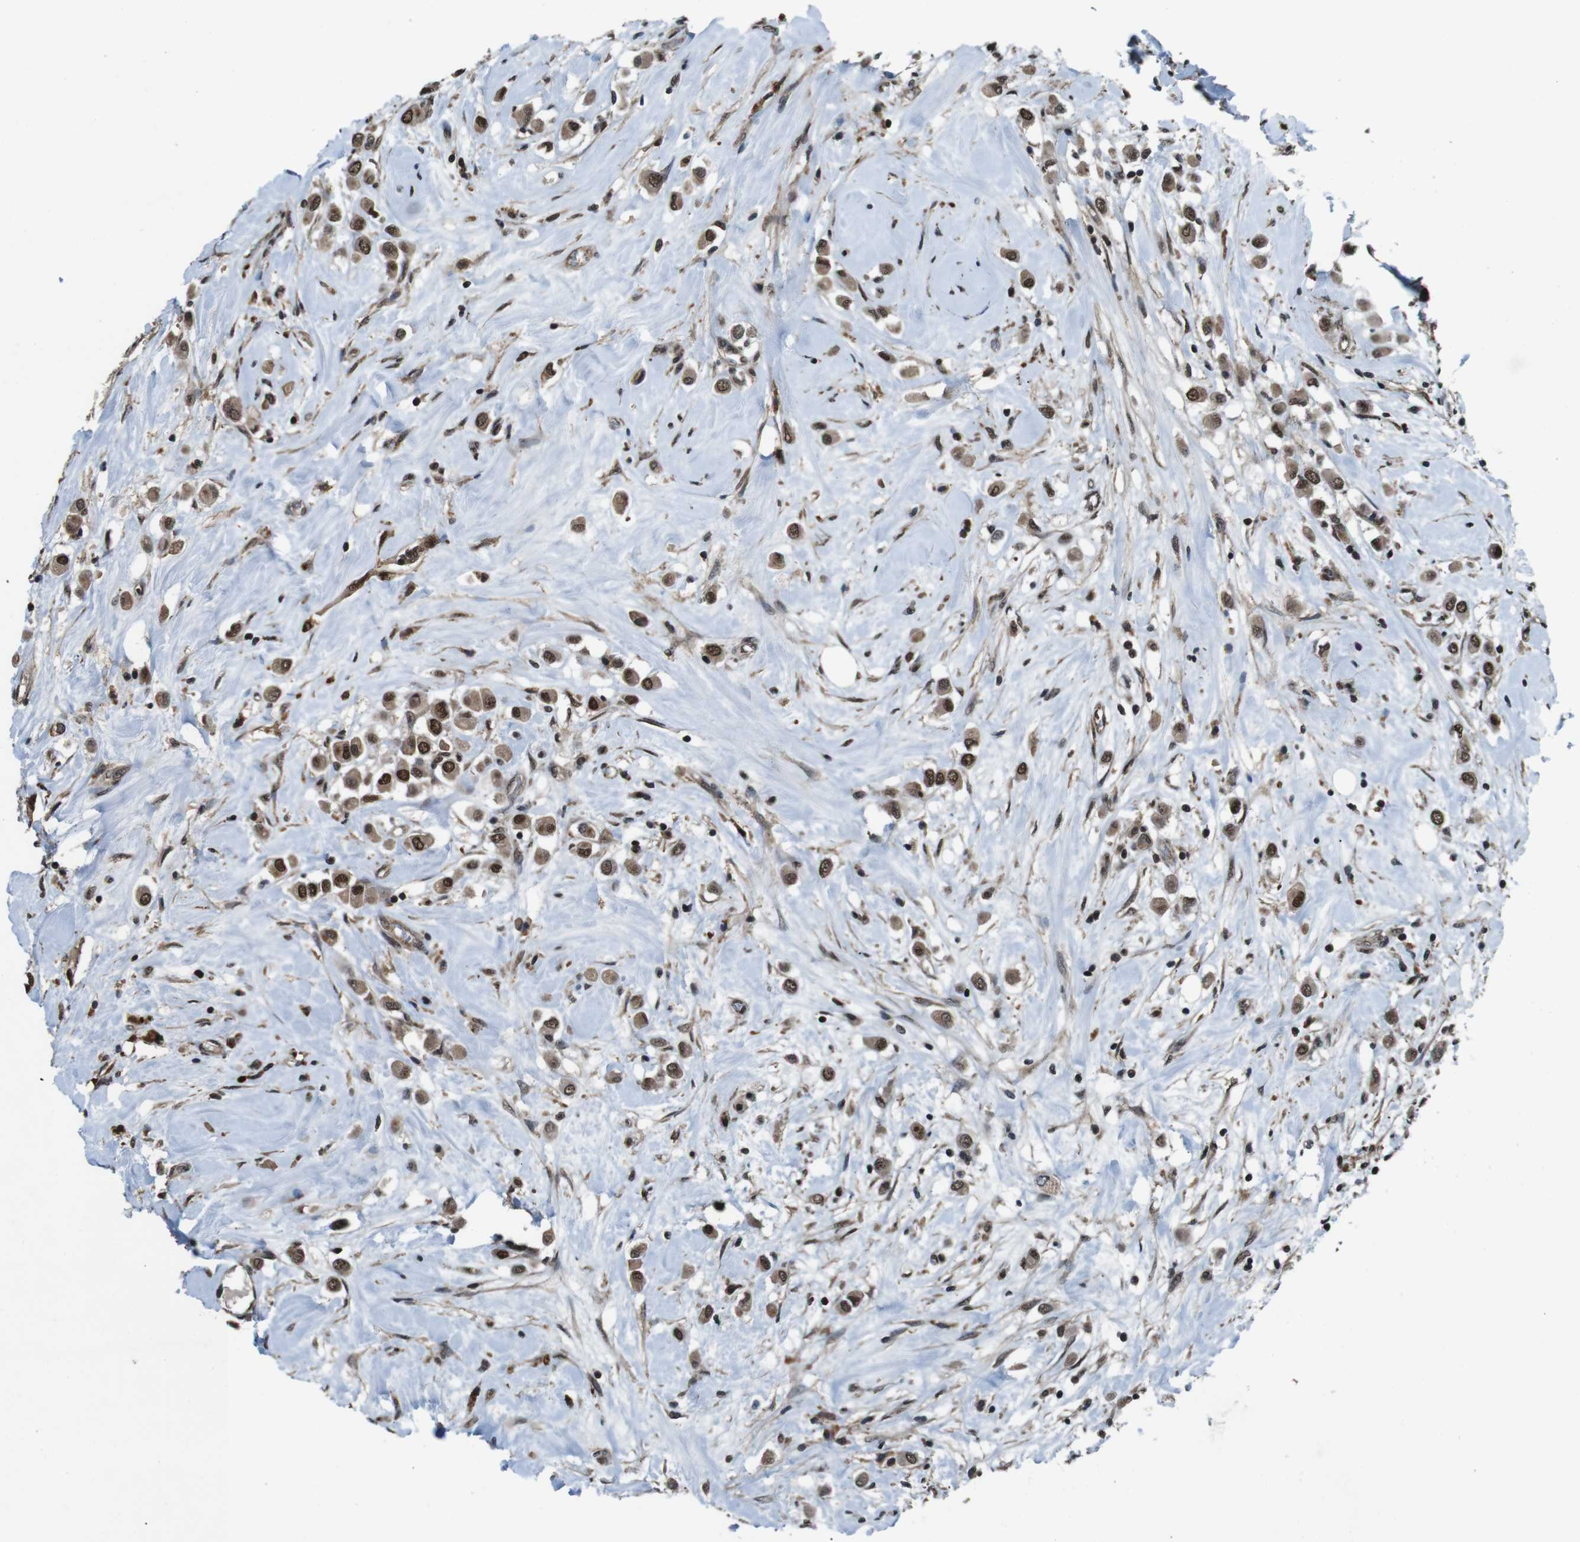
{"staining": {"intensity": "moderate", "quantity": ">75%", "location": "cytoplasmic/membranous,nuclear"}, "tissue": "breast cancer", "cell_type": "Tumor cells", "image_type": "cancer", "snomed": [{"axis": "morphology", "description": "Duct carcinoma"}, {"axis": "topography", "description": "Breast"}], "caption": "Immunohistochemical staining of breast infiltrating ductal carcinoma reveals moderate cytoplasmic/membranous and nuclear protein positivity in approximately >75% of tumor cells.", "gene": "NR4A2", "patient": {"sex": "female", "age": 61}}